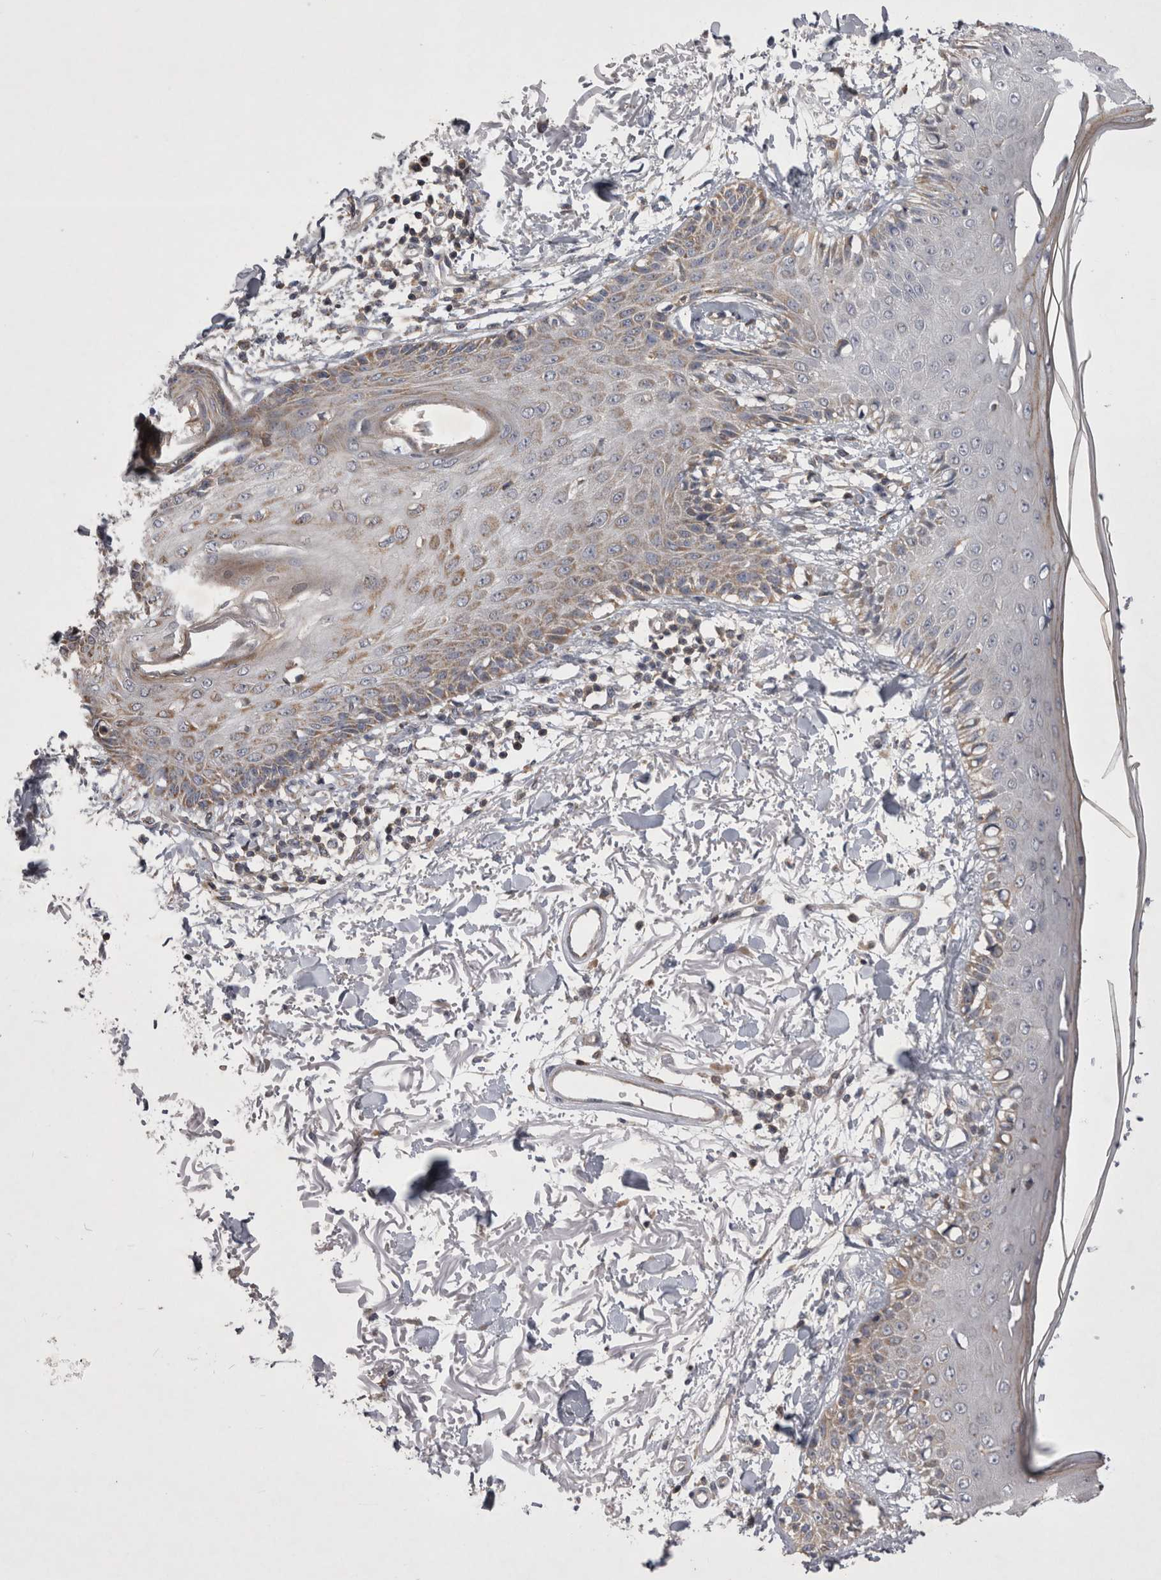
{"staining": {"intensity": "negative", "quantity": "none", "location": "none"}, "tissue": "skin", "cell_type": "Fibroblasts", "image_type": "normal", "snomed": [{"axis": "morphology", "description": "Normal tissue, NOS"}, {"axis": "morphology", "description": "Squamous cell carcinoma, NOS"}, {"axis": "topography", "description": "Skin"}, {"axis": "topography", "description": "Peripheral nerve tissue"}], "caption": "Immunohistochemical staining of unremarkable human skin demonstrates no significant staining in fibroblasts. (IHC, brightfield microscopy, high magnification).", "gene": "TSPOAP1", "patient": {"sex": "male", "age": 83}}